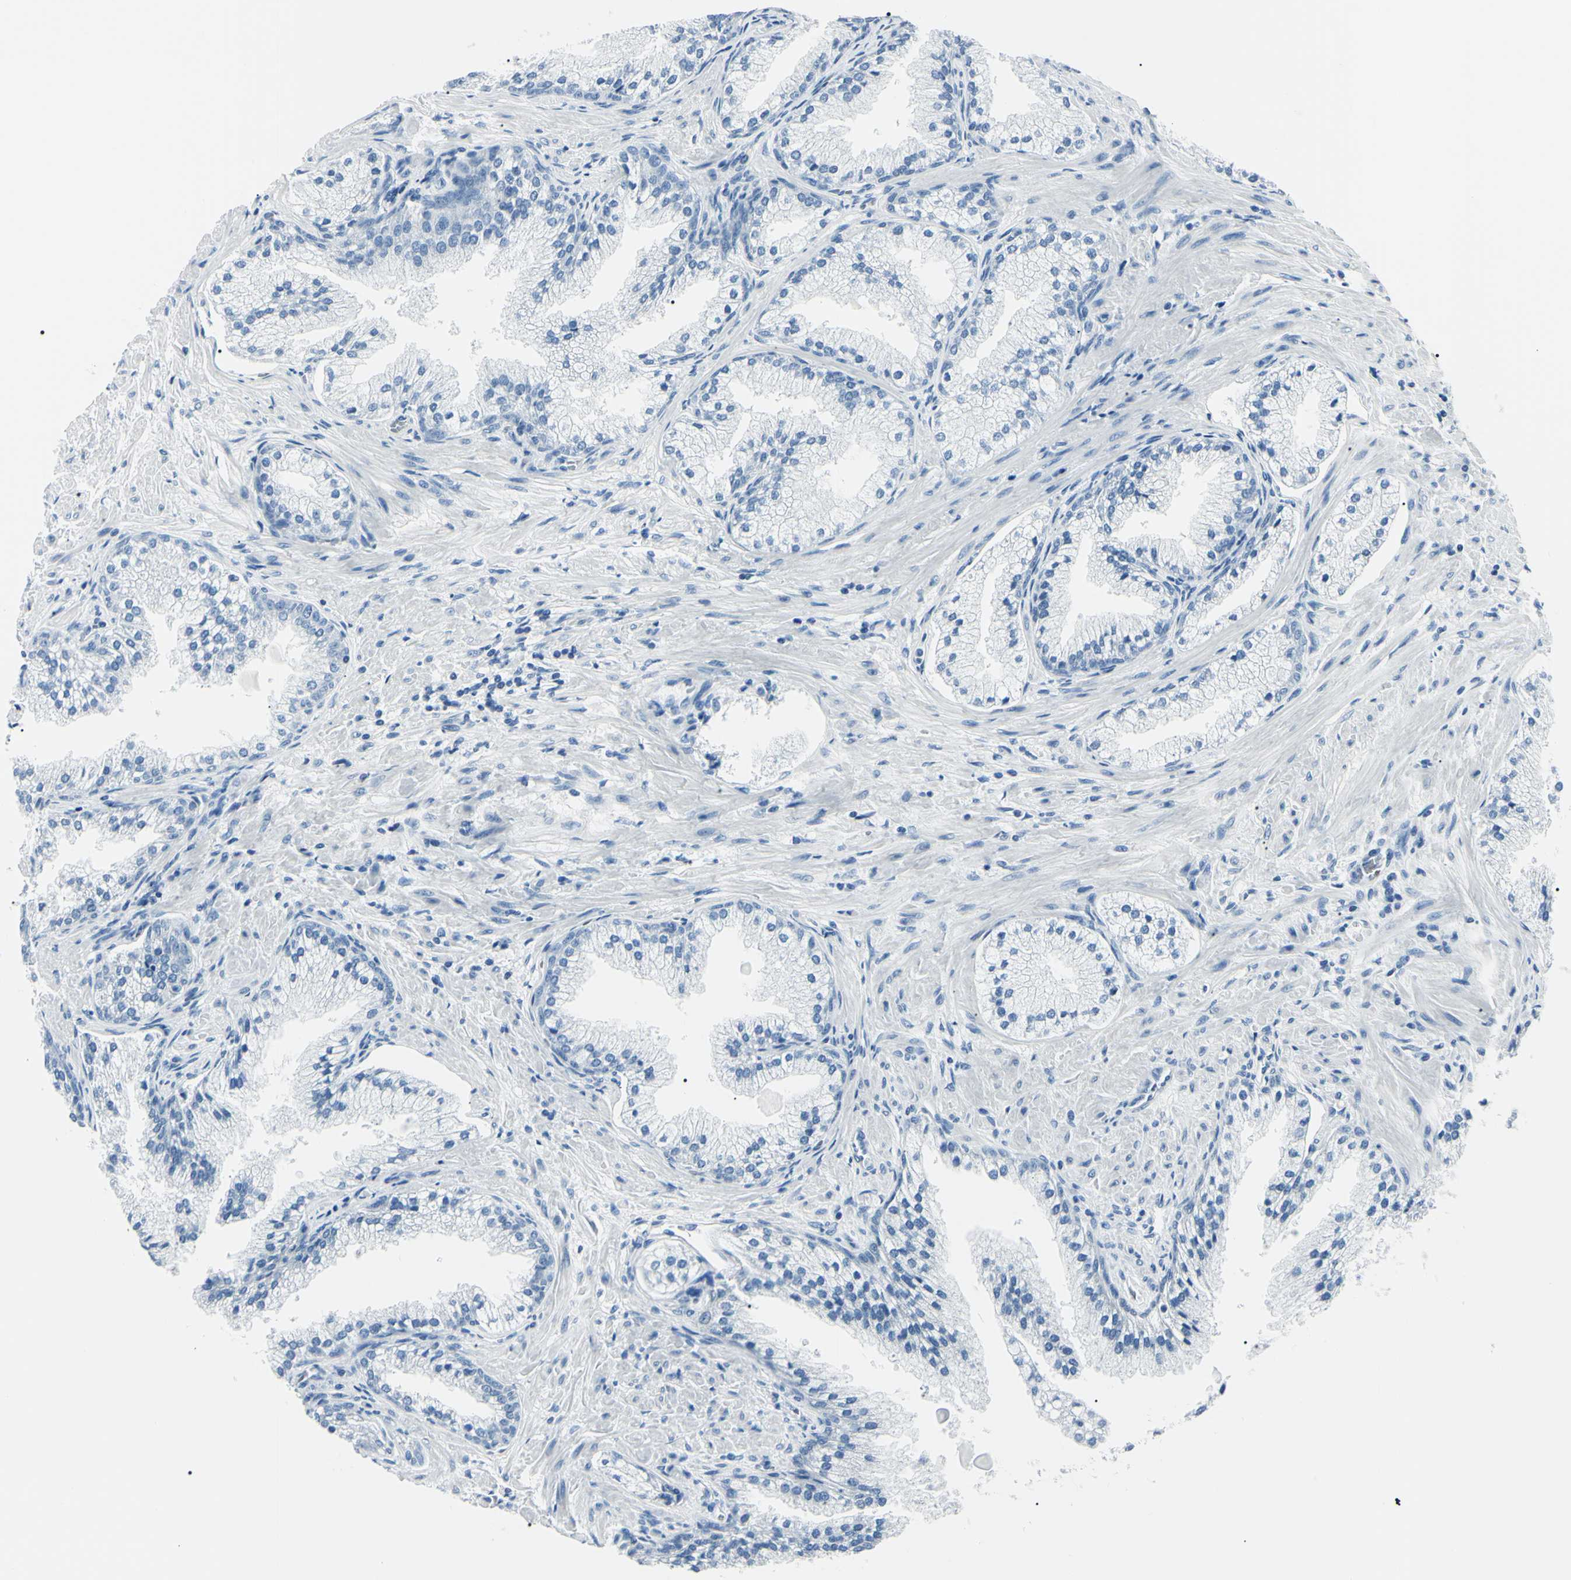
{"staining": {"intensity": "negative", "quantity": "none", "location": "none"}, "tissue": "prostate cancer", "cell_type": "Tumor cells", "image_type": "cancer", "snomed": [{"axis": "morphology", "description": "Adenocarcinoma, High grade"}, {"axis": "topography", "description": "Prostate"}], "caption": "IHC micrograph of adenocarcinoma (high-grade) (prostate) stained for a protein (brown), which shows no positivity in tumor cells.", "gene": "CA2", "patient": {"sex": "male", "age": 58}}